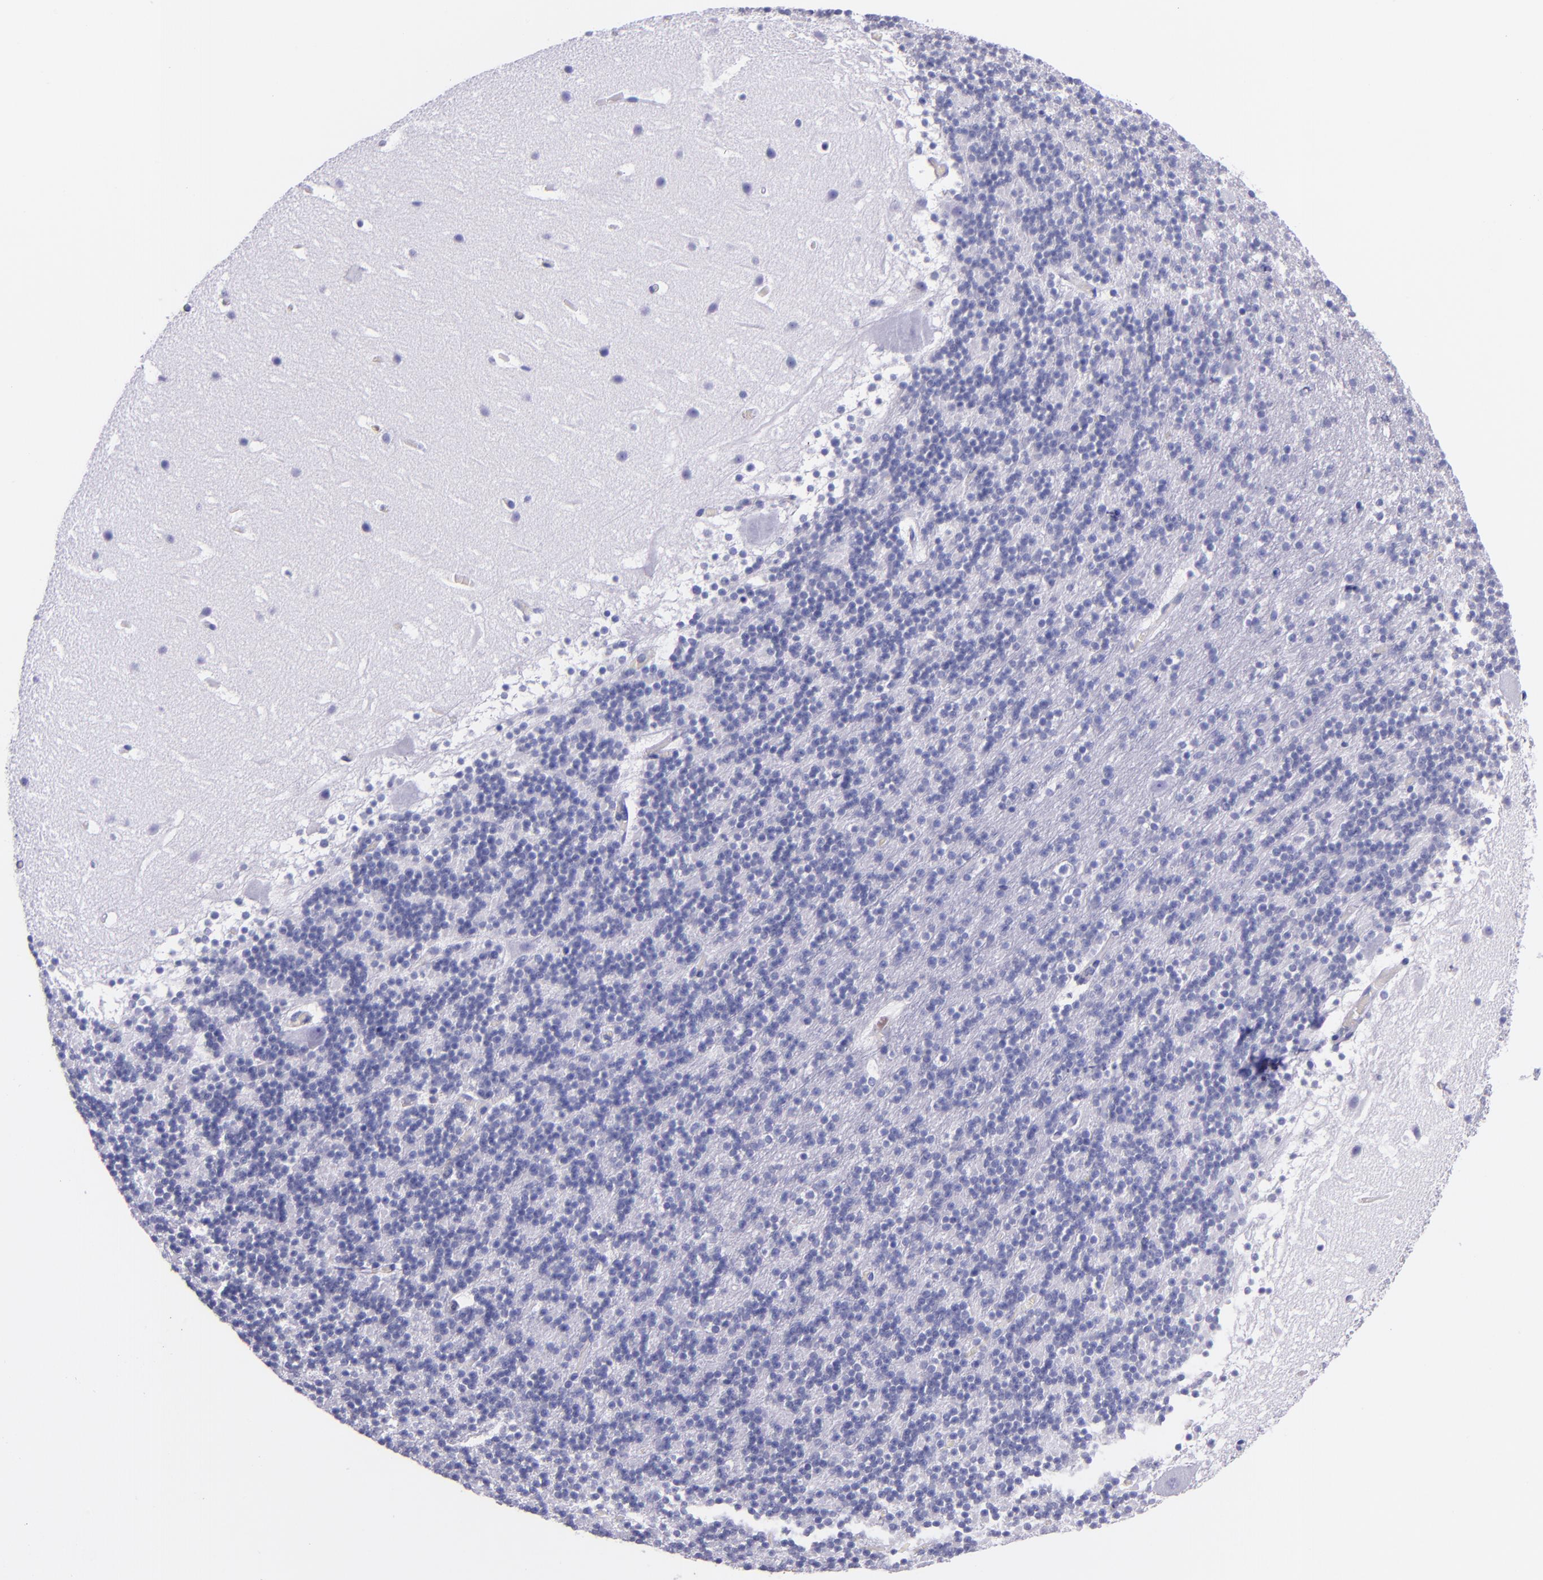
{"staining": {"intensity": "negative", "quantity": "none", "location": "none"}, "tissue": "cerebellum", "cell_type": "Cells in granular layer", "image_type": "normal", "snomed": [{"axis": "morphology", "description": "Normal tissue, NOS"}, {"axis": "topography", "description": "Cerebellum"}], "caption": "This is a histopathology image of immunohistochemistry staining of unremarkable cerebellum, which shows no expression in cells in granular layer.", "gene": "SLPI", "patient": {"sex": "male", "age": 45}}